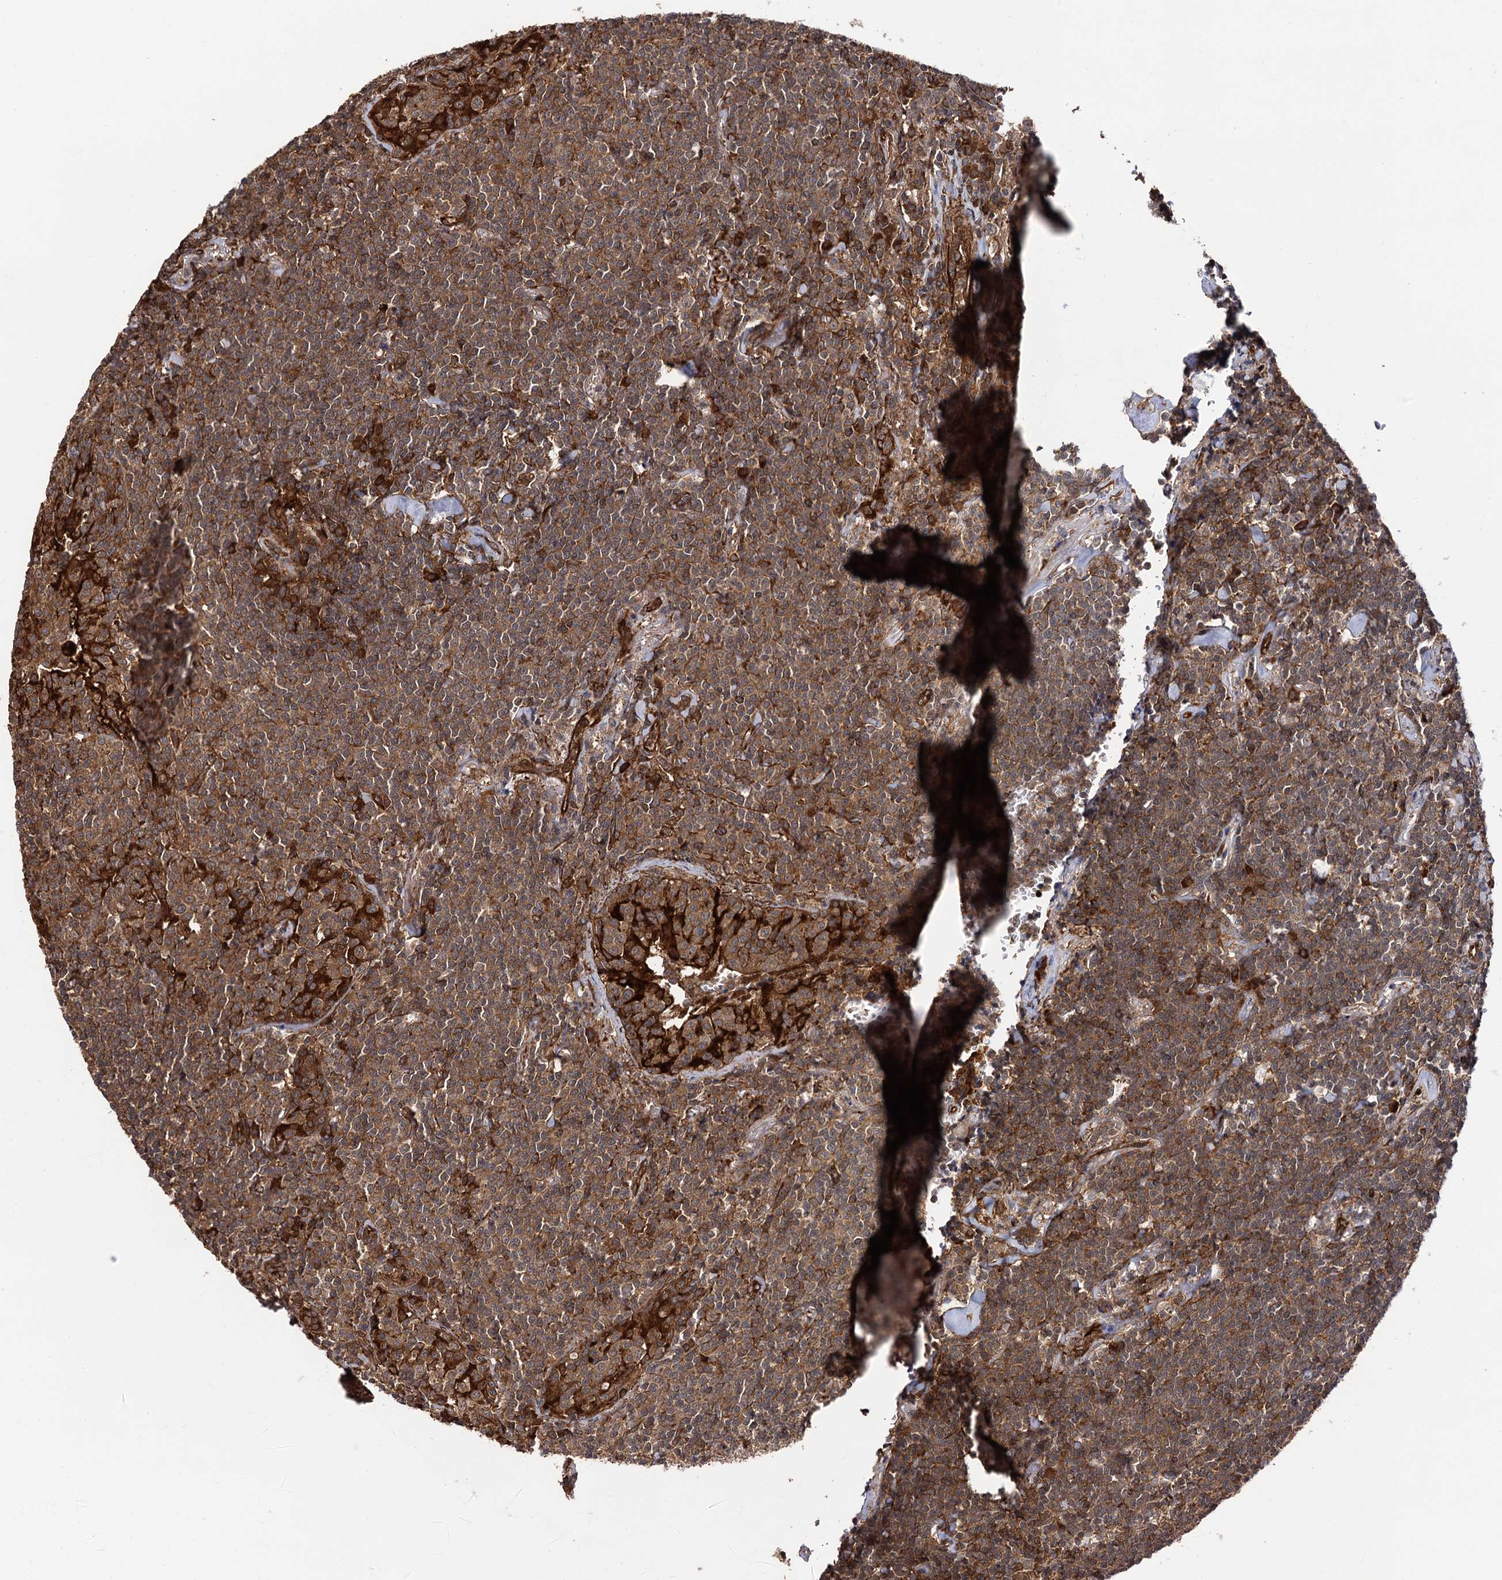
{"staining": {"intensity": "moderate", "quantity": ">75%", "location": "cytoplasmic/membranous"}, "tissue": "lymphoma", "cell_type": "Tumor cells", "image_type": "cancer", "snomed": [{"axis": "morphology", "description": "Malignant lymphoma, non-Hodgkin's type, Low grade"}, {"axis": "topography", "description": "Lung"}], "caption": "Human lymphoma stained with a brown dye shows moderate cytoplasmic/membranous positive staining in about >75% of tumor cells.", "gene": "ATP8B4", "patient": {"sex": "female", "age": 71}}